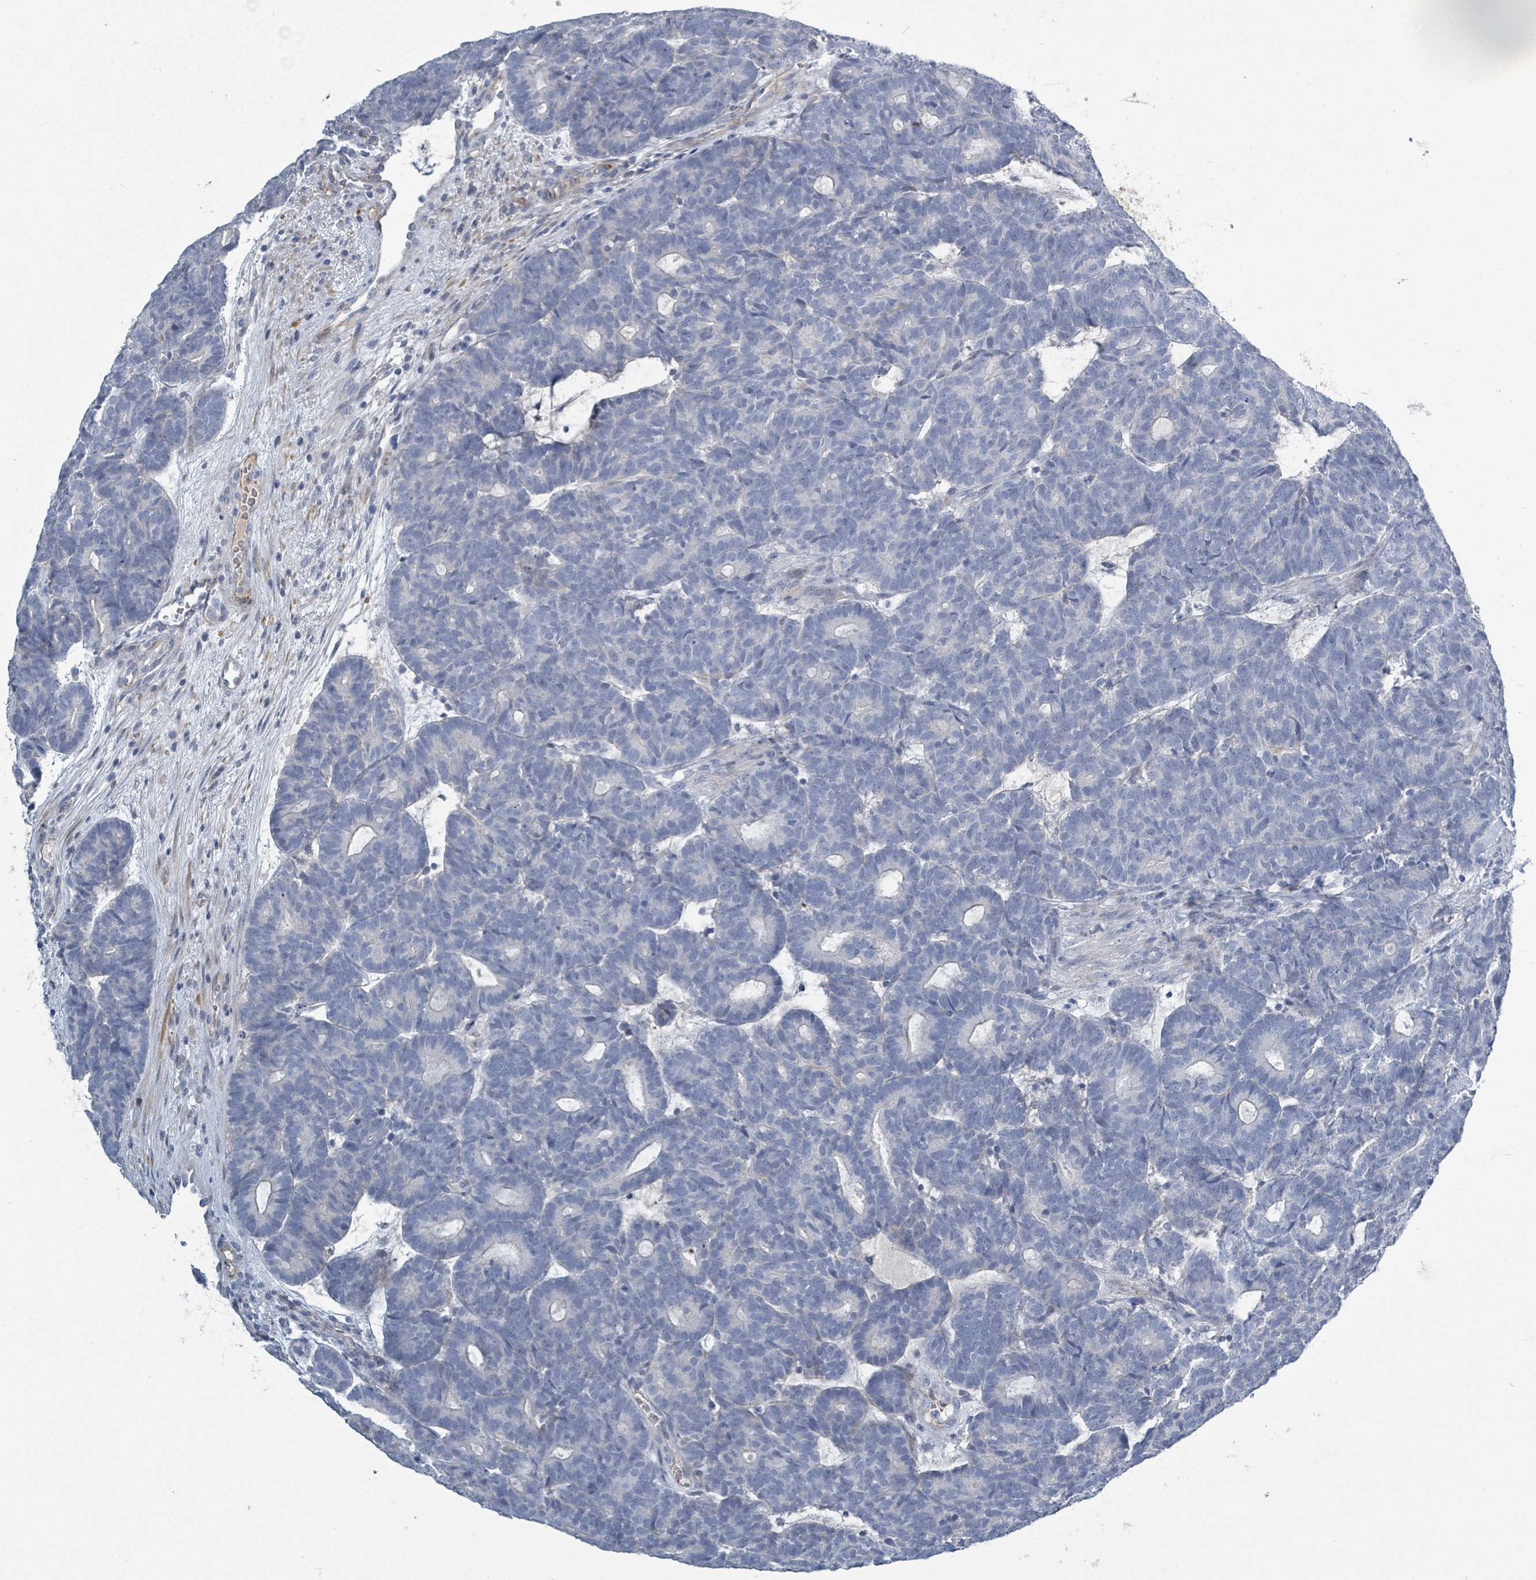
{"staining": {"intensity": "negative", "quantity": "none", "location": "none"}, "tissue": "head and neck cancer", "cell_type": "Tumor cells", "image_type": "cancer", "snomed": [{"axis": "morphology", "description": "Adenocarcinoma, NOS"}, {"axis": "topography", "description": "Head-Neck"}], "caption": "This is an immunohistochemistry micrograph of human head and neck cancer. There is no positivity in tumor cells.", "gene": "RAB33B", "patient": {"sex": "female", "age": 81}}